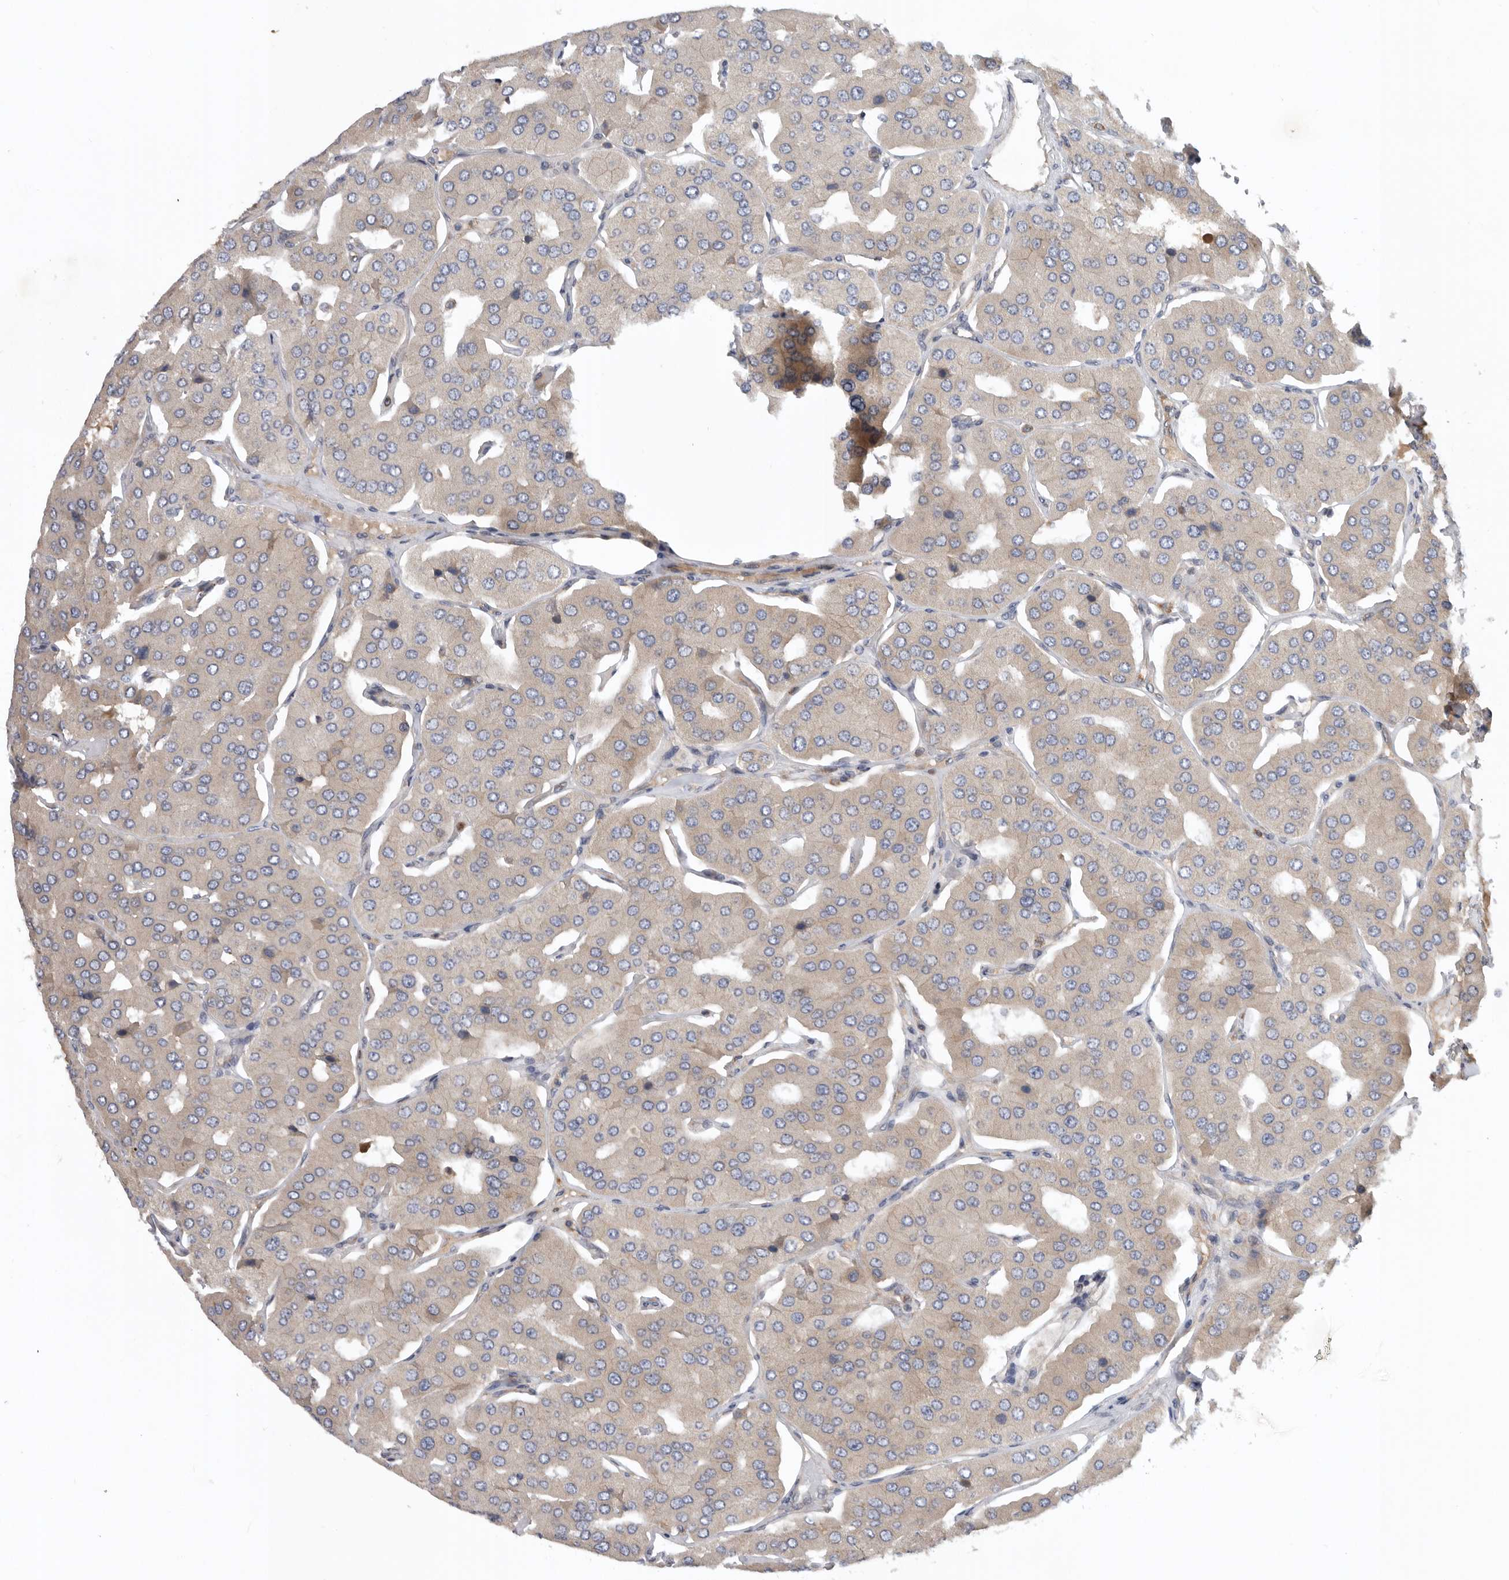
{"staining": {"intensity": "moderate", "quantity": "<25%", "location": "cytoplasmic/membranous"}, "tissue": "parathyroid gland", "cell_type": "Glandular cells", "image_type": "normal", "snomed": [{"axis": "morphology", "description": "Normal tissue, NOS"}, {"axis": "morphology", "description": "Adenoma, NOS"}, {"axis": "topography", "description": "Parathyroid gland"}], "caption": "High-magnification brightfield microscopy of normal parathyroid gland stained with DAB (brown) and counterstained with hematoxylin (blue). glandular cells exhibit moderate cytoplasmic/membranous positivity is appreciated in about<25% of cells.", "gene": "C1orf109", "patient": {"sex": "female", "age": 86}}